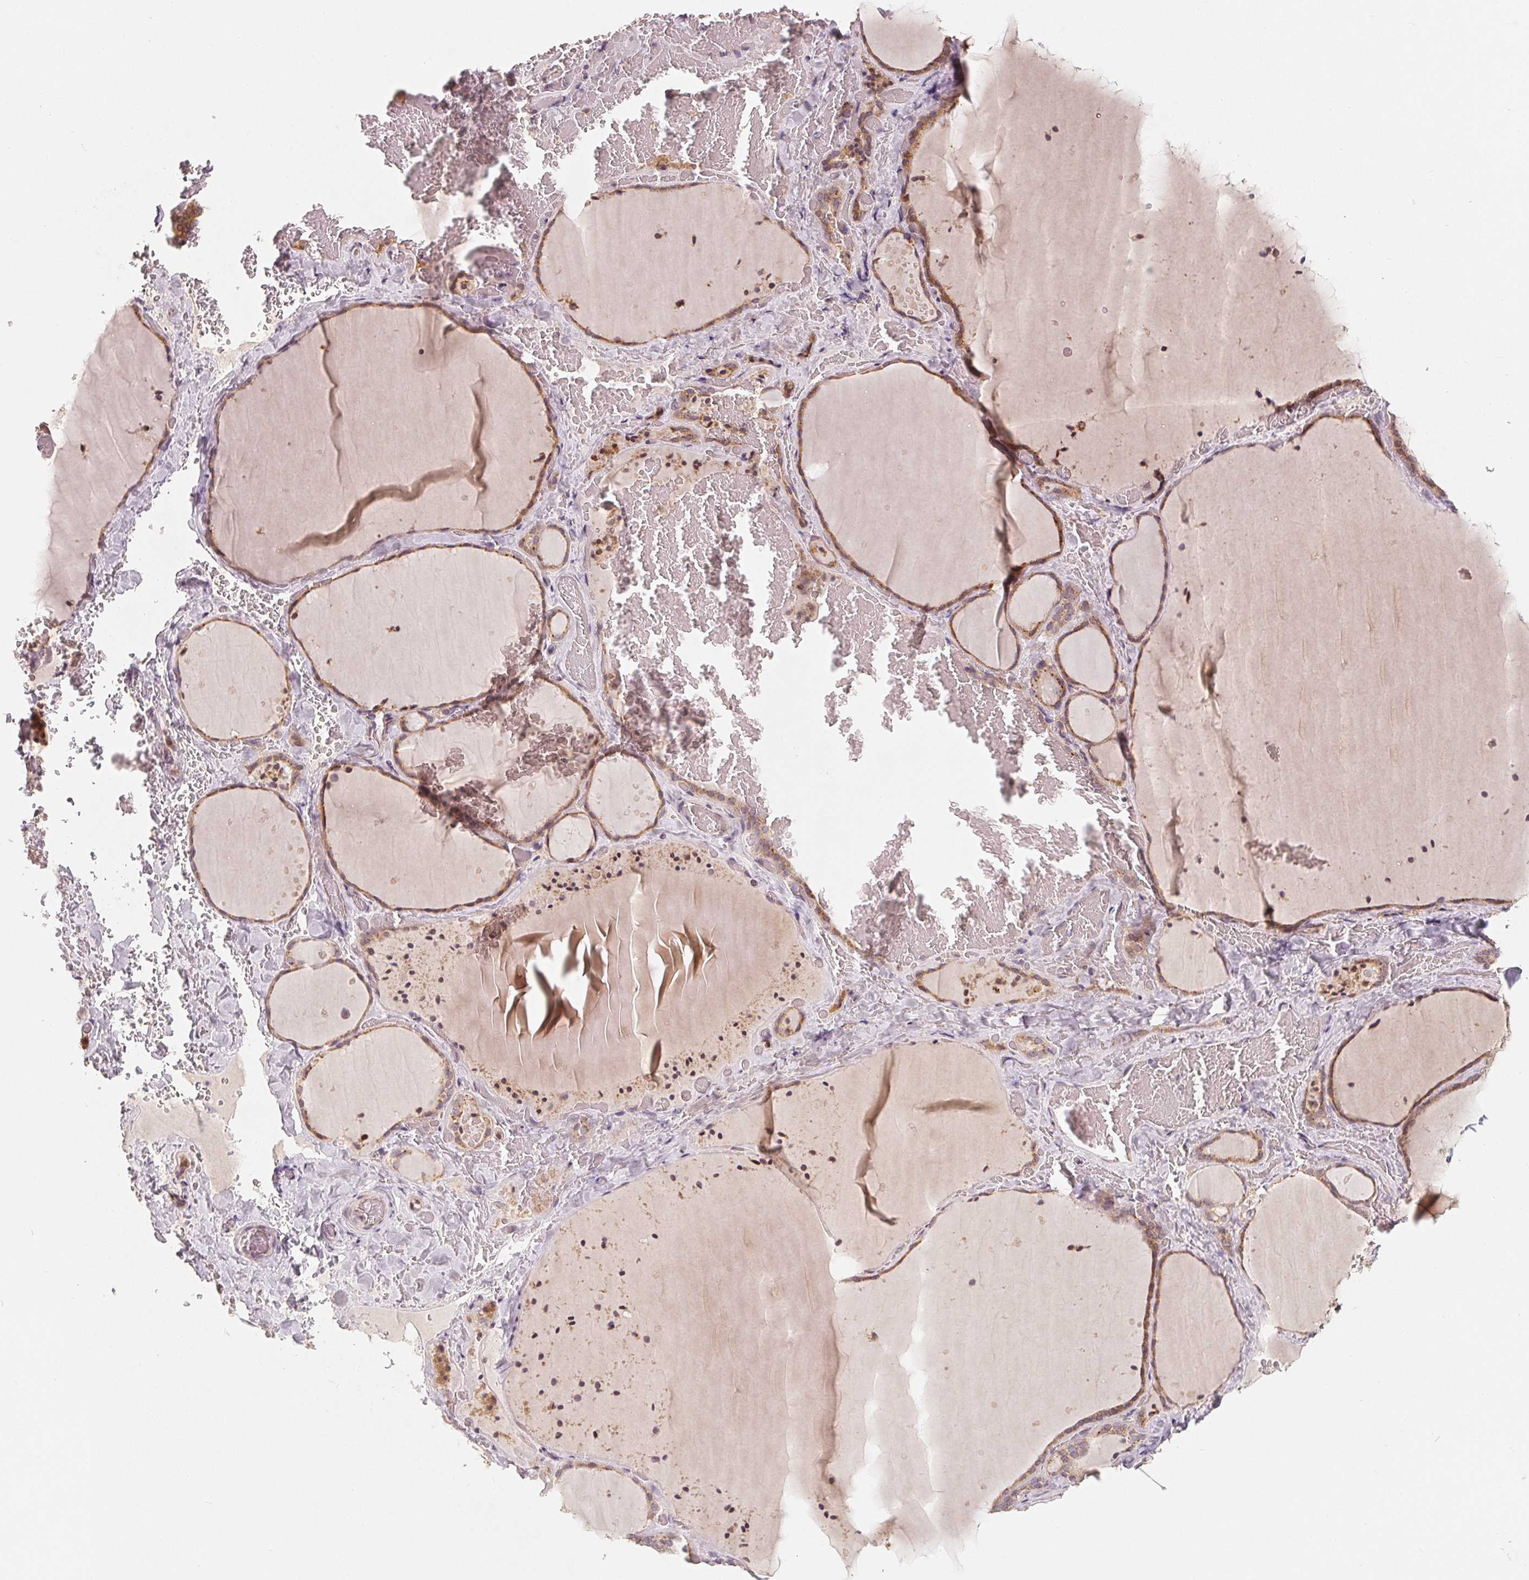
{"staining": {"intensity": "strong", "quantity": ">75%", "location": "cytoplasmic/membranous"}, "tissue": "thyroid gland", "cell_type": "Glandular cells", "image_type": "normal", "snomed": [{"axis": "morphology", "description": "Normal tissue, NOS"}, {"axis": "topography", "description": "Thyroid gland"}], "caption": "Normal thyroid gland reveals strong cytoplasmic/membranous expression in about >75% of glandular cells (Stains: DAB (3,3'-diaminobenzidine) in brown, nuclei in blue, Microscopy: brightfield microscopy at high magnification)..", "gene": "TMSB15B", "patient": {"sex": "female", "age": 36}}